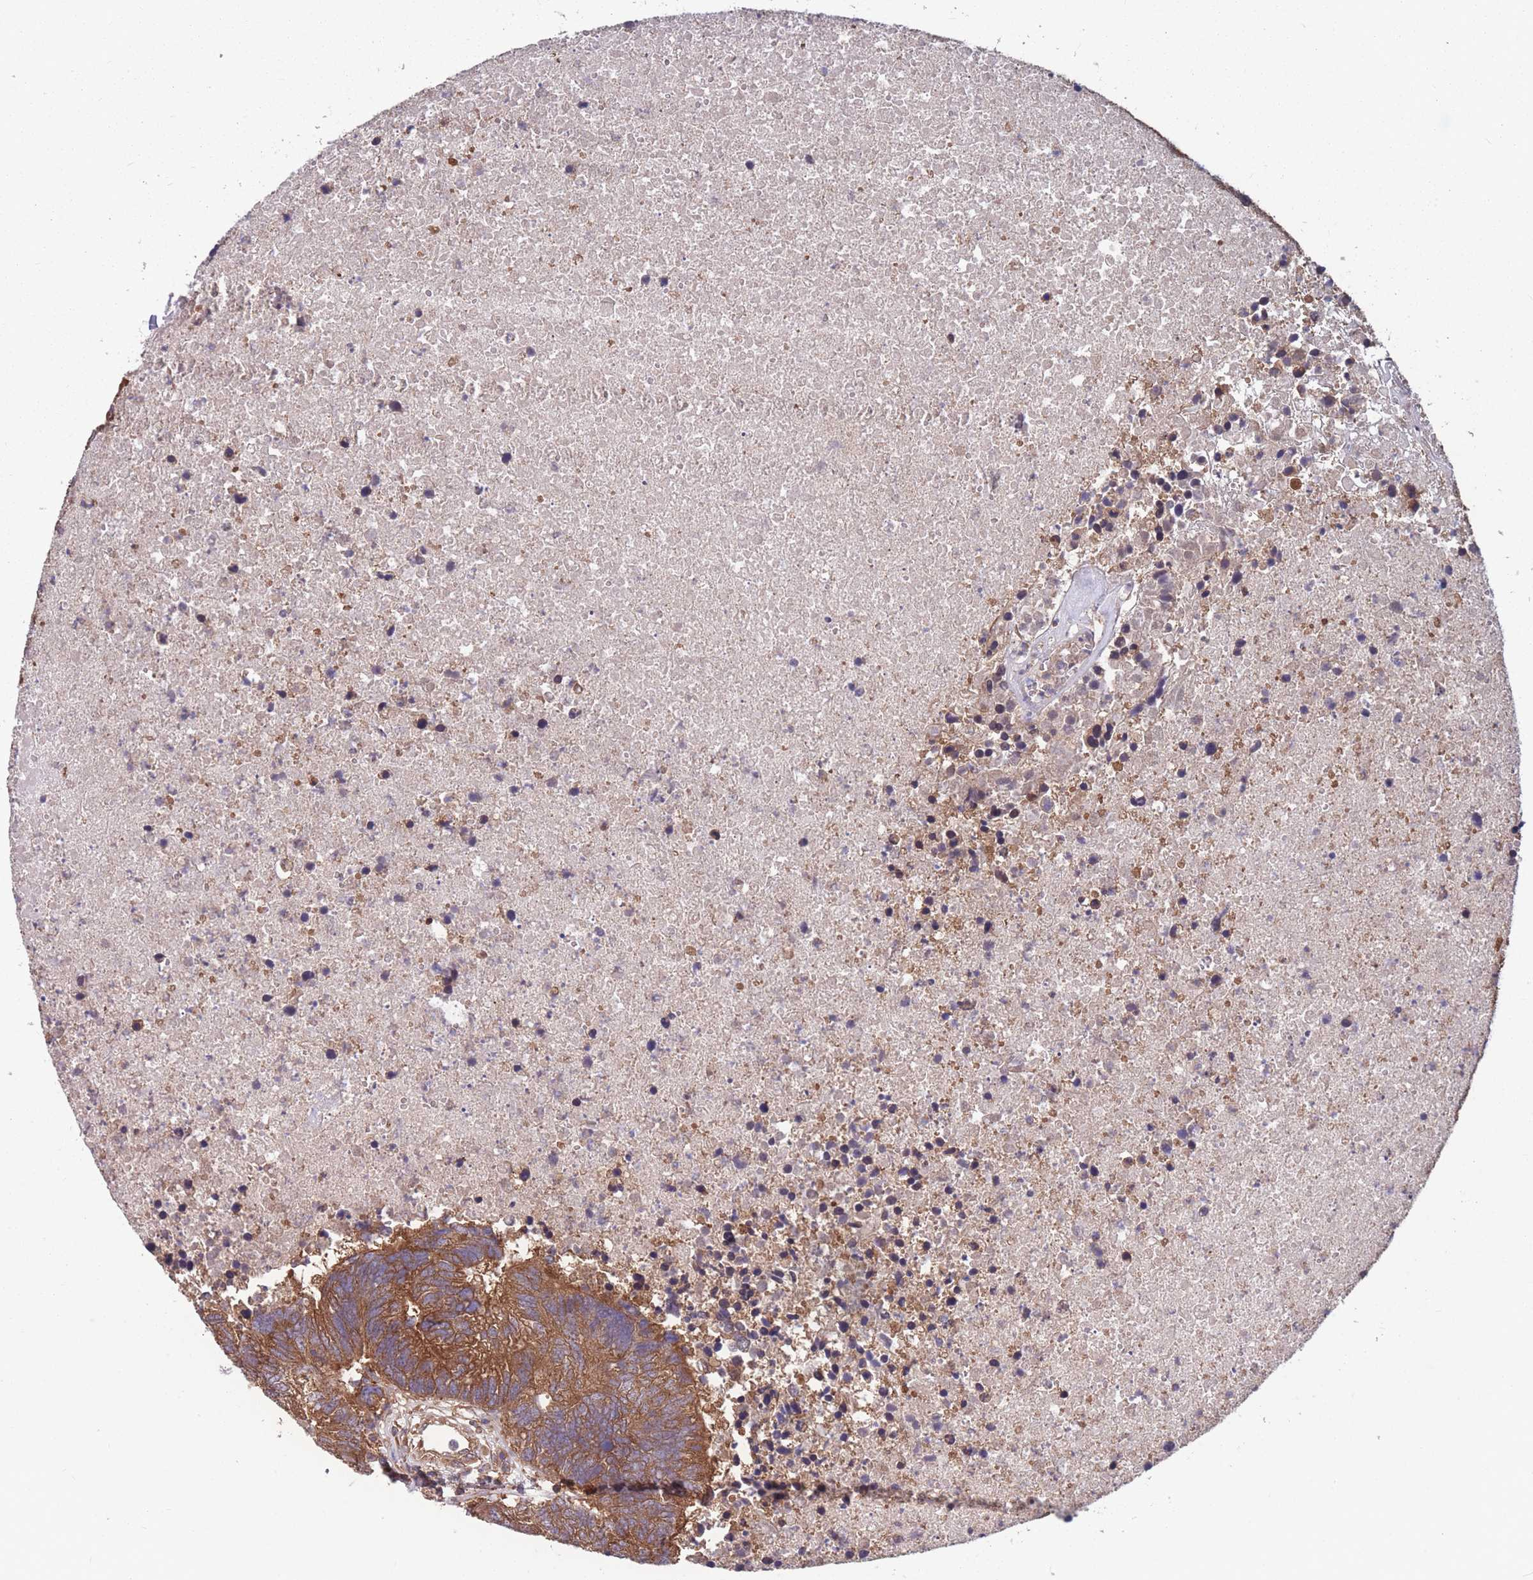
{"staining": {"intensity": "strong", "quantity": ">75%", "location": "cytoplasmic/membranous"}, "tissue": "colorectal cancer", "cell_type": "Tumor cells", "image_type": "cancer", "snomed": [{"axis": "morphology", "description": "Adenocarcinoma, NOS"}, {"axis": "topography", "description": "Colon"}], "caption": "A high amount of strong cytoplasmic/membranous staining is appreciated in approximately >75% of tumor cells in colorectal adenocarcinoma tissue.", "gene": "ZPR1", "patient": {"sex": "female", "age": 48}}